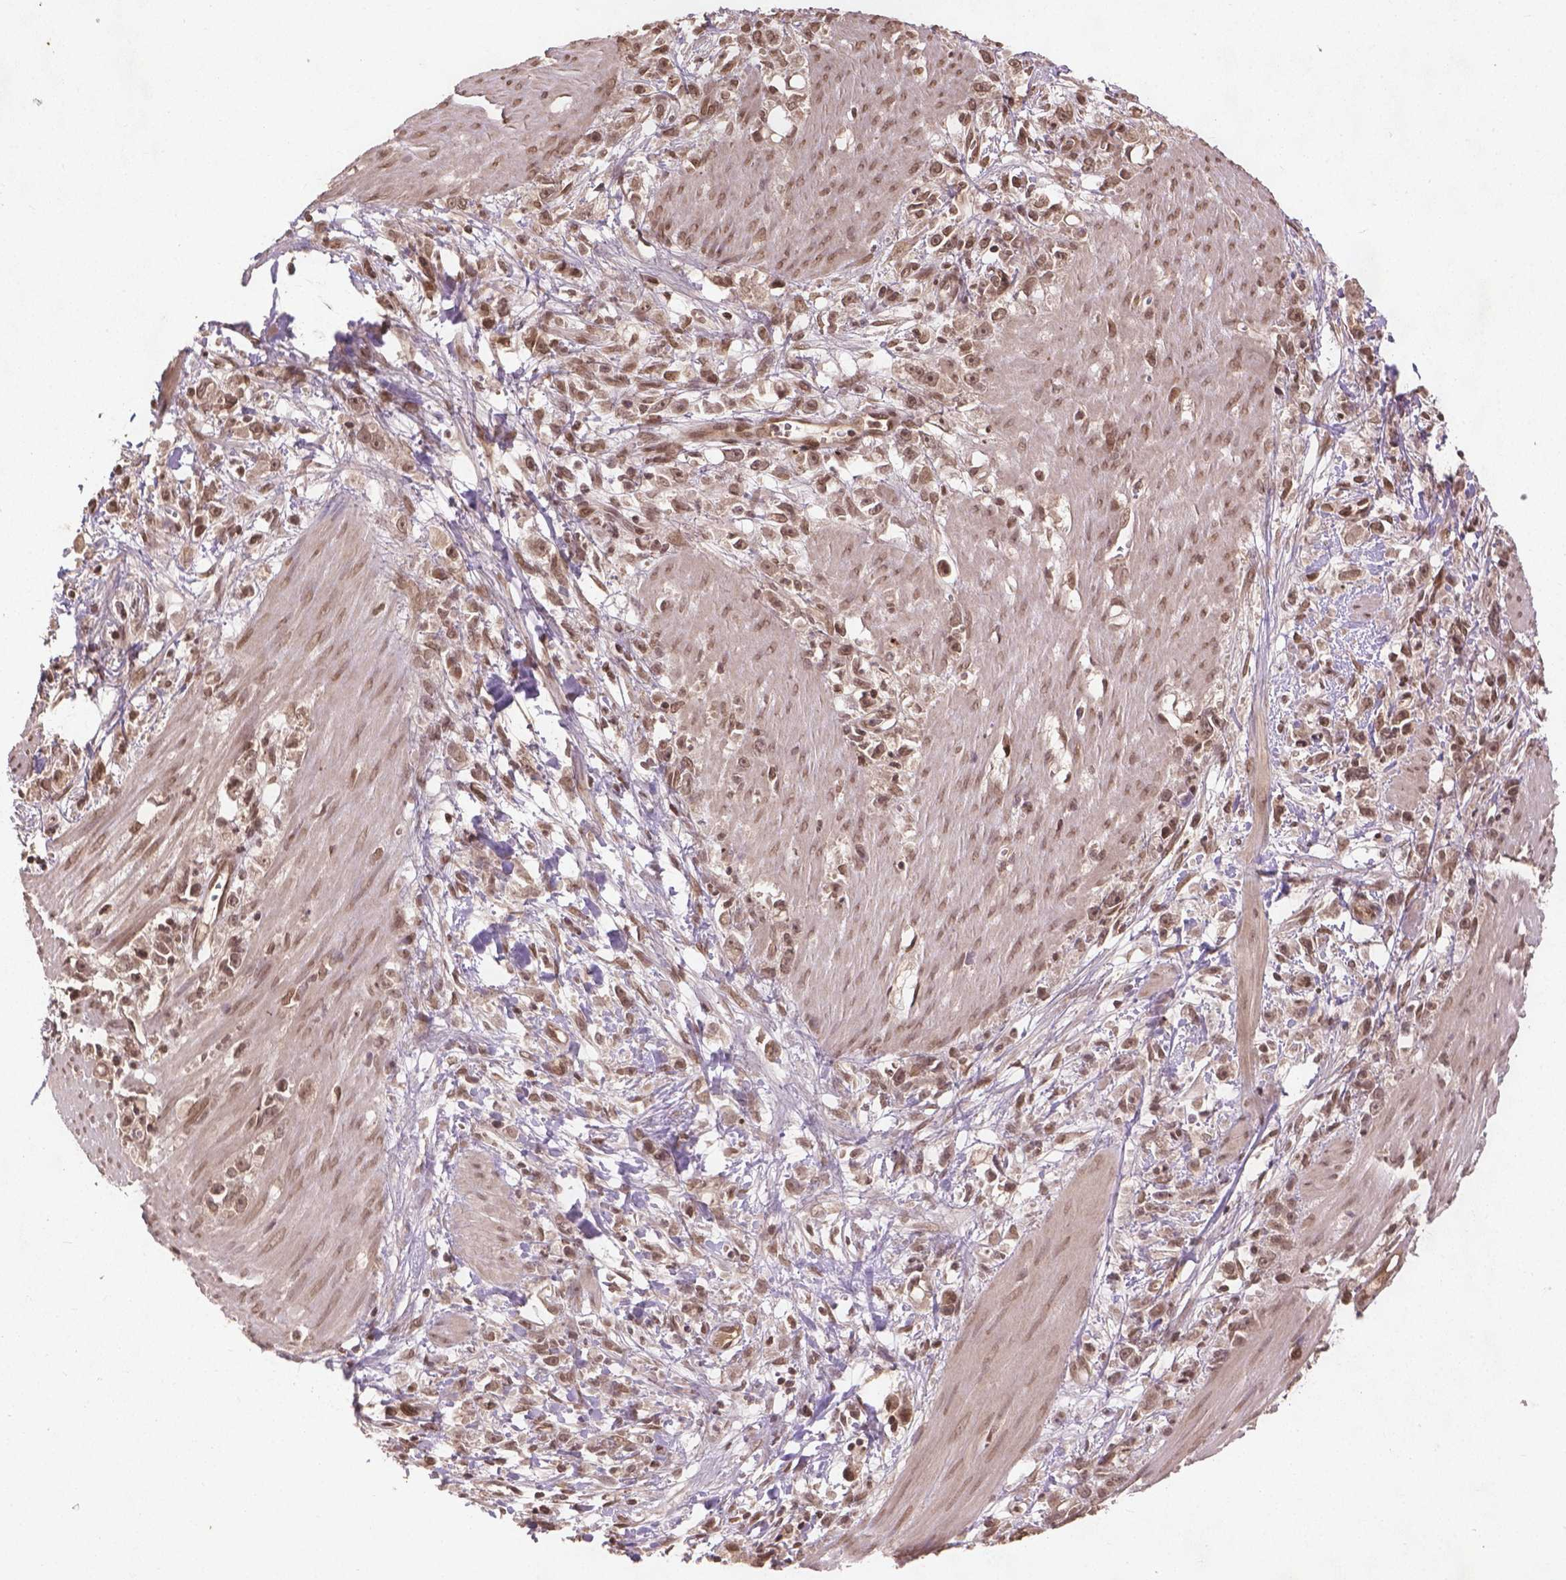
{"staining": {"intensity": "moderate", "quantity": ">75%", "location": "nuclear"}, "tissue": "stomach cancer", "cell_type": "Tumor cells", "image_type": "cancer", "snomed": [{"axis": "morphology", "description": "Adenocarcinoma, NOS"}, {"axis": "topography", "description": "Stomach"}], "caption": "Brown immunohistochemical staining in stomach cancer displays moderate nuclear expression in about >75% of tumor cells. The staining is performed using DAB (3,3'-diaminobenzidine) brown chromogen to label protein expression. The nuclei are counter-stained blue using hematoxylin.", "gene": "BANF1", "patient": {"sex": "female", "age": 59}}